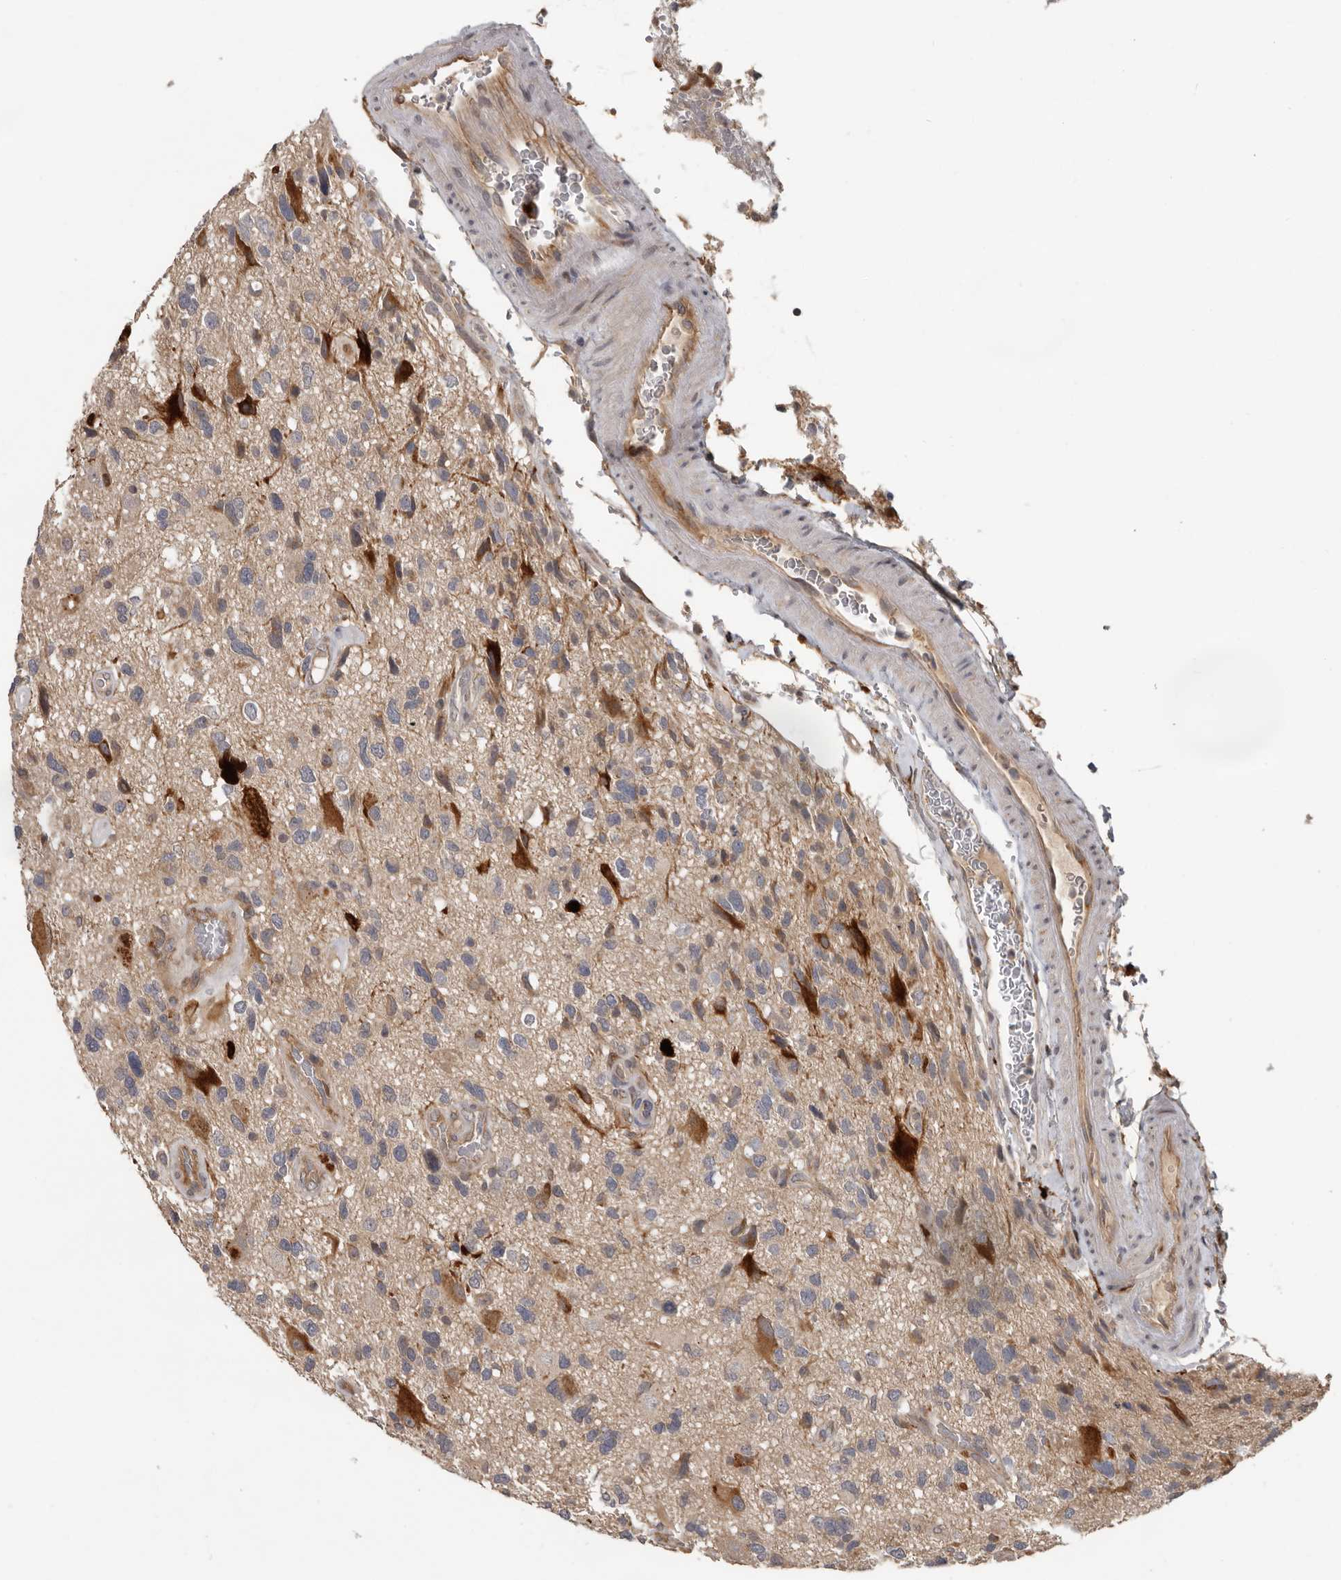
{"staining": {"intensity": "moderate", "quantity": "<25%", "location": "cytoplasmic/membranous"}, "tissue": "glioma", "cell_type": "Tumor cells", "image_type": "cancer", "snomed": [{"axis": "morphology", "description": "Glioma, malignant, High grade"}, {"axis": "topography", "description": "Brain"}], "caption": "Brown immunohistochemical staining in glioma reveals moderate cytoplasmic/membranous expression in approximately <25% of tumor cells. (DAB (3,3'-diaminobenzidine) IHC with brightfield microscopy, high magnification).", "gene": "MTF1", "patient": {"sex": "male", "age": 33}}